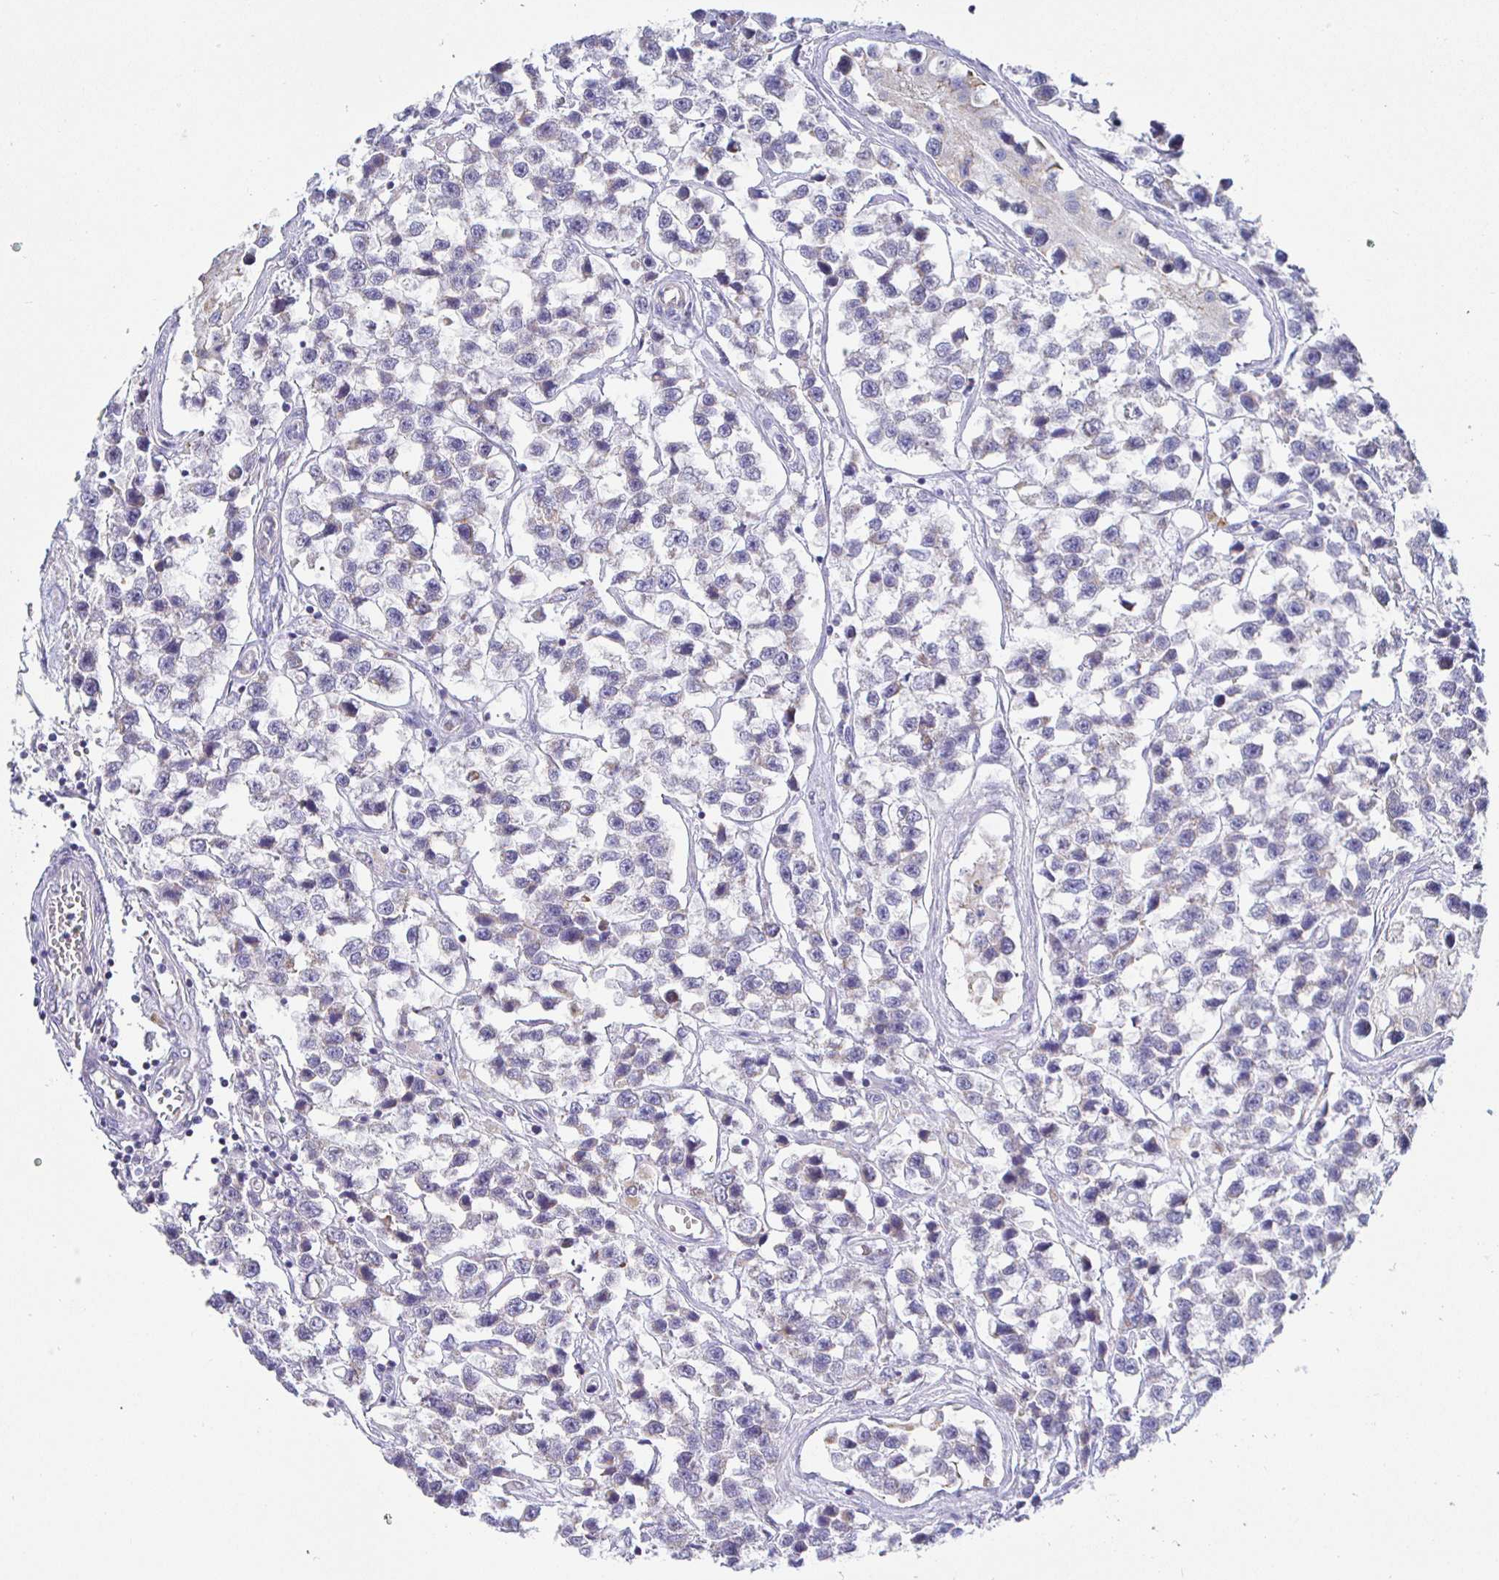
{"staining": {"intensity": "negative", "quantity": "none", "location": "none"}, "tissue": "testis cancer", "cell_type": "Tumor cells", "image_type": "cancer", "snomed": [{"axis": "morphology", "description": "Seminoma, NOS"}, {"axis": "topography", "description": "Testis"}], "caption": "Immunohistochemical staining of testis cancer (seminoma) reveals no significant expression in tumor cells.", "gene": "SYNGR4", "patient": {"sex": "male", "age": 26}}